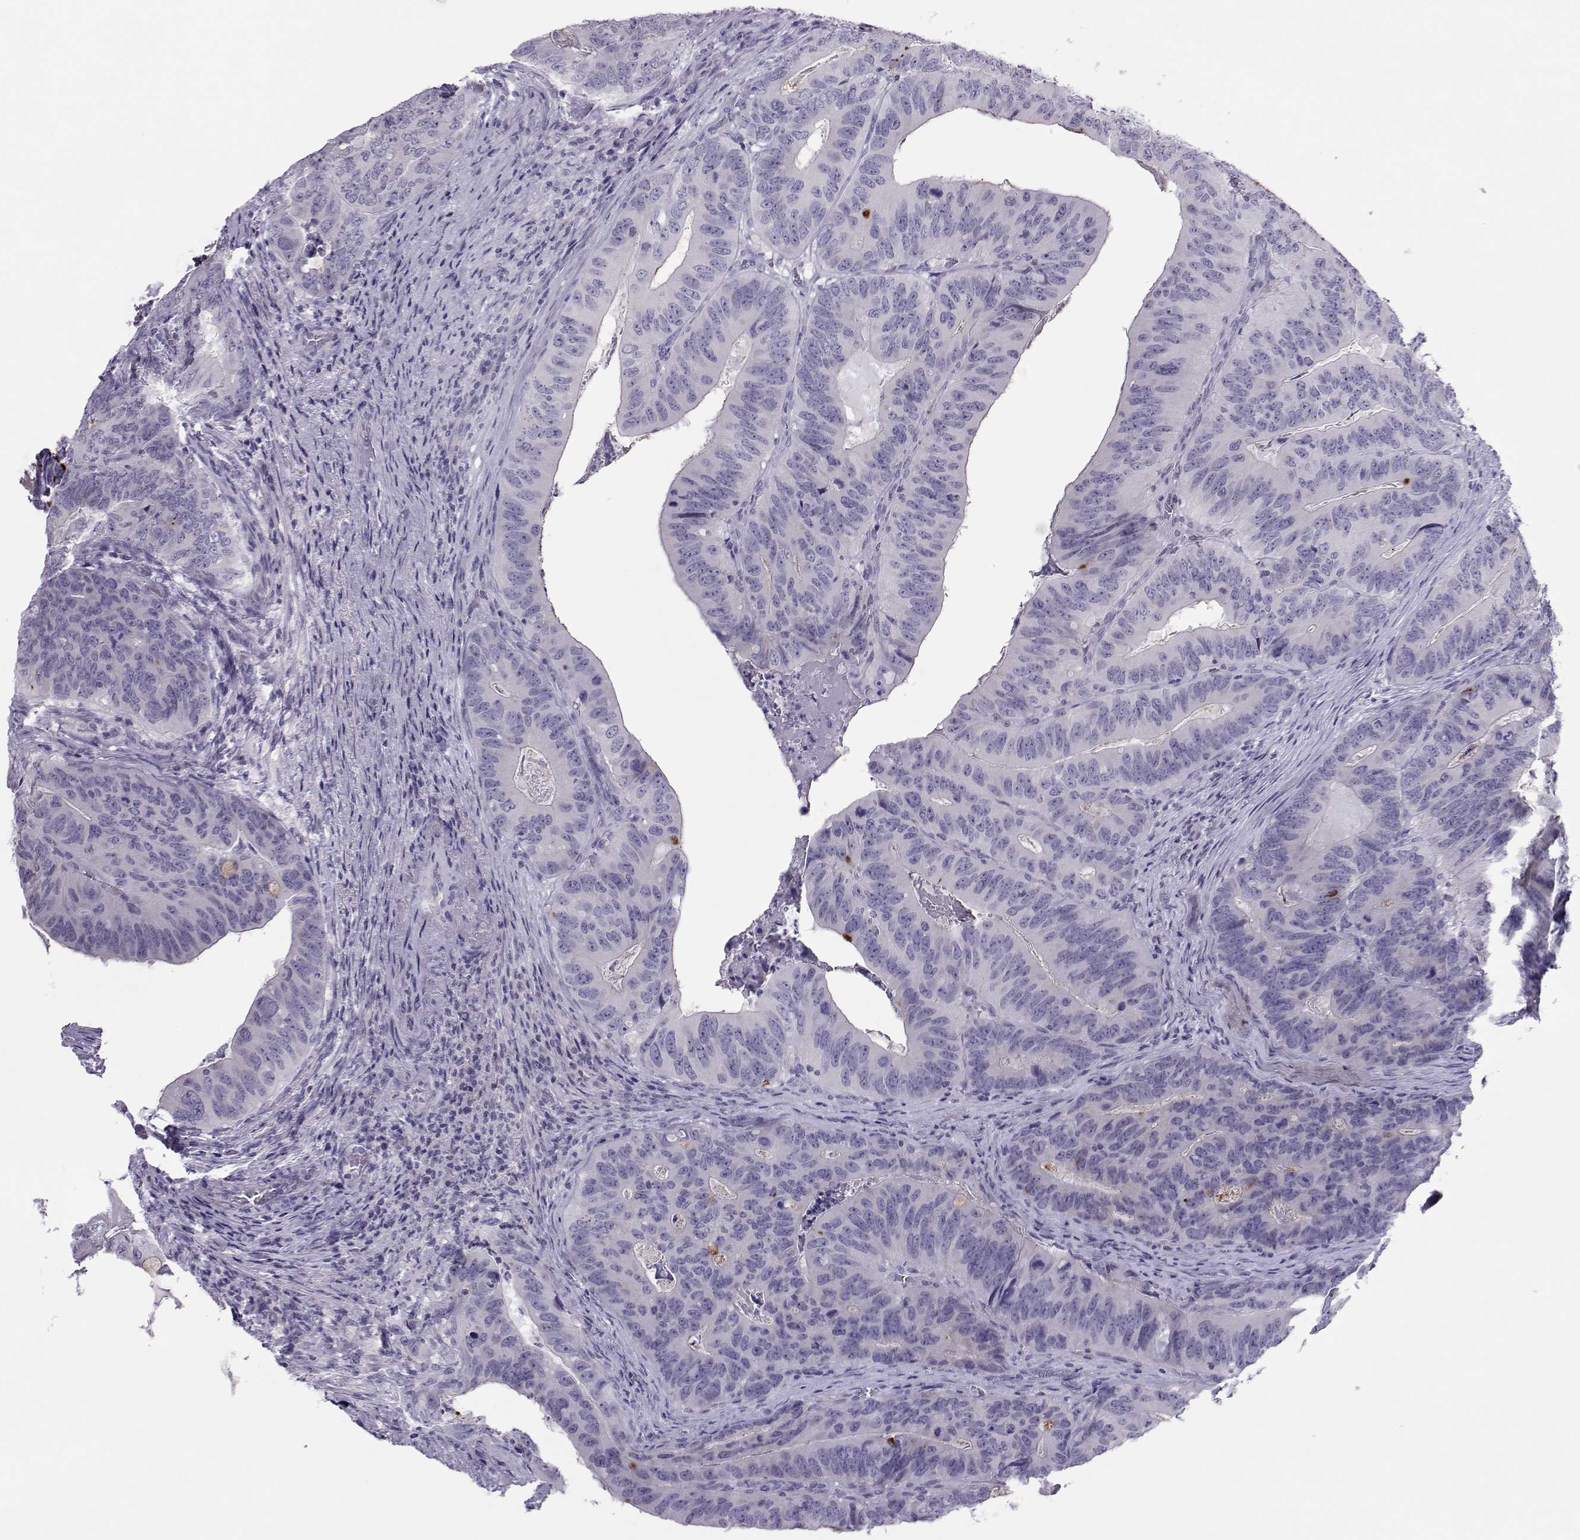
{"staining": {"intensity": "negative", "quantity": "none", "location": "none"}, "tissue": "colorectal cancer", "cell_type": "Tumor cells", "image_type": "cancer", "snomed": [{"axis": "morphology", "description": "Adenocarcinoma, NOS"}, {"axis": "topography", "description": "Colon"}], "caption": "Immunohistochemical staining of colorectal adenocarcinoma reveals no significant expression in tumor cells.", "gene": "TRPM7", "patient": {"sex": "male", "age": 79}}